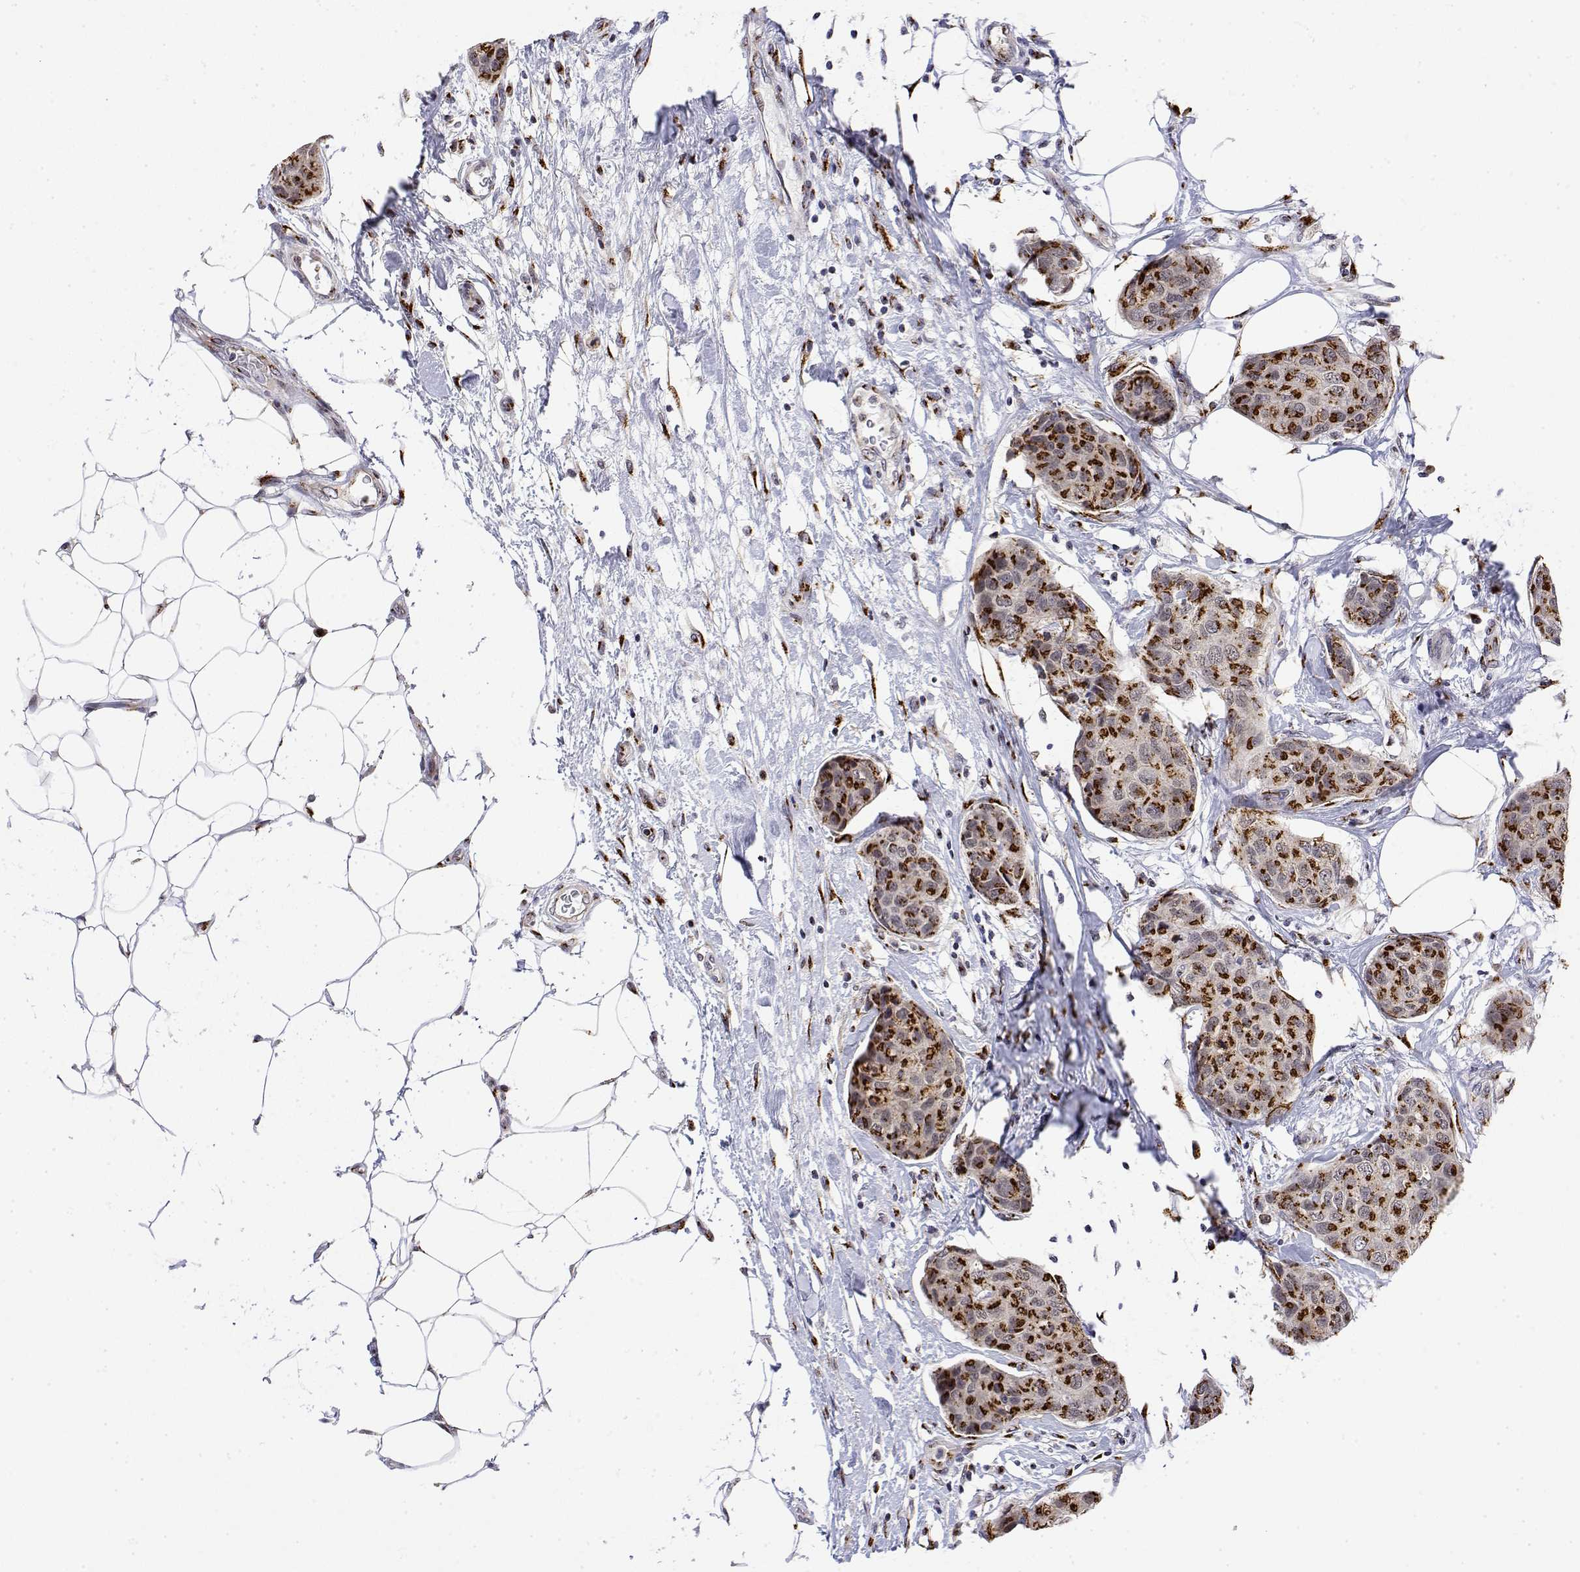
{"staining": {"intensity": "strong", "quantity": ">75%", "location": "cytoplasmic/membranous"}, "tissue": "breast cancer", "cell_type": "Tumor cells", "image_type": "cancer", "snomed": [{"axis": "morphology", "description": "Duct carcinoma"}, {"axis": "topography", "description": "Breast"}], "caption": "Immunohistochemistry staining of infiltrating ductal carcinoma (breast), which shows high levels of strong cytoplasmic/membranous positivity in approximately >75% of tumor cells indicating strong cytoplasmic/membranous protein positivity. The staining was performed using DAB (brown) for protein detection and nuclei were counterstained in hematoxylin (blue).", "gene": "YIPF3", "patient": {"sex": "female", "age": 80}}